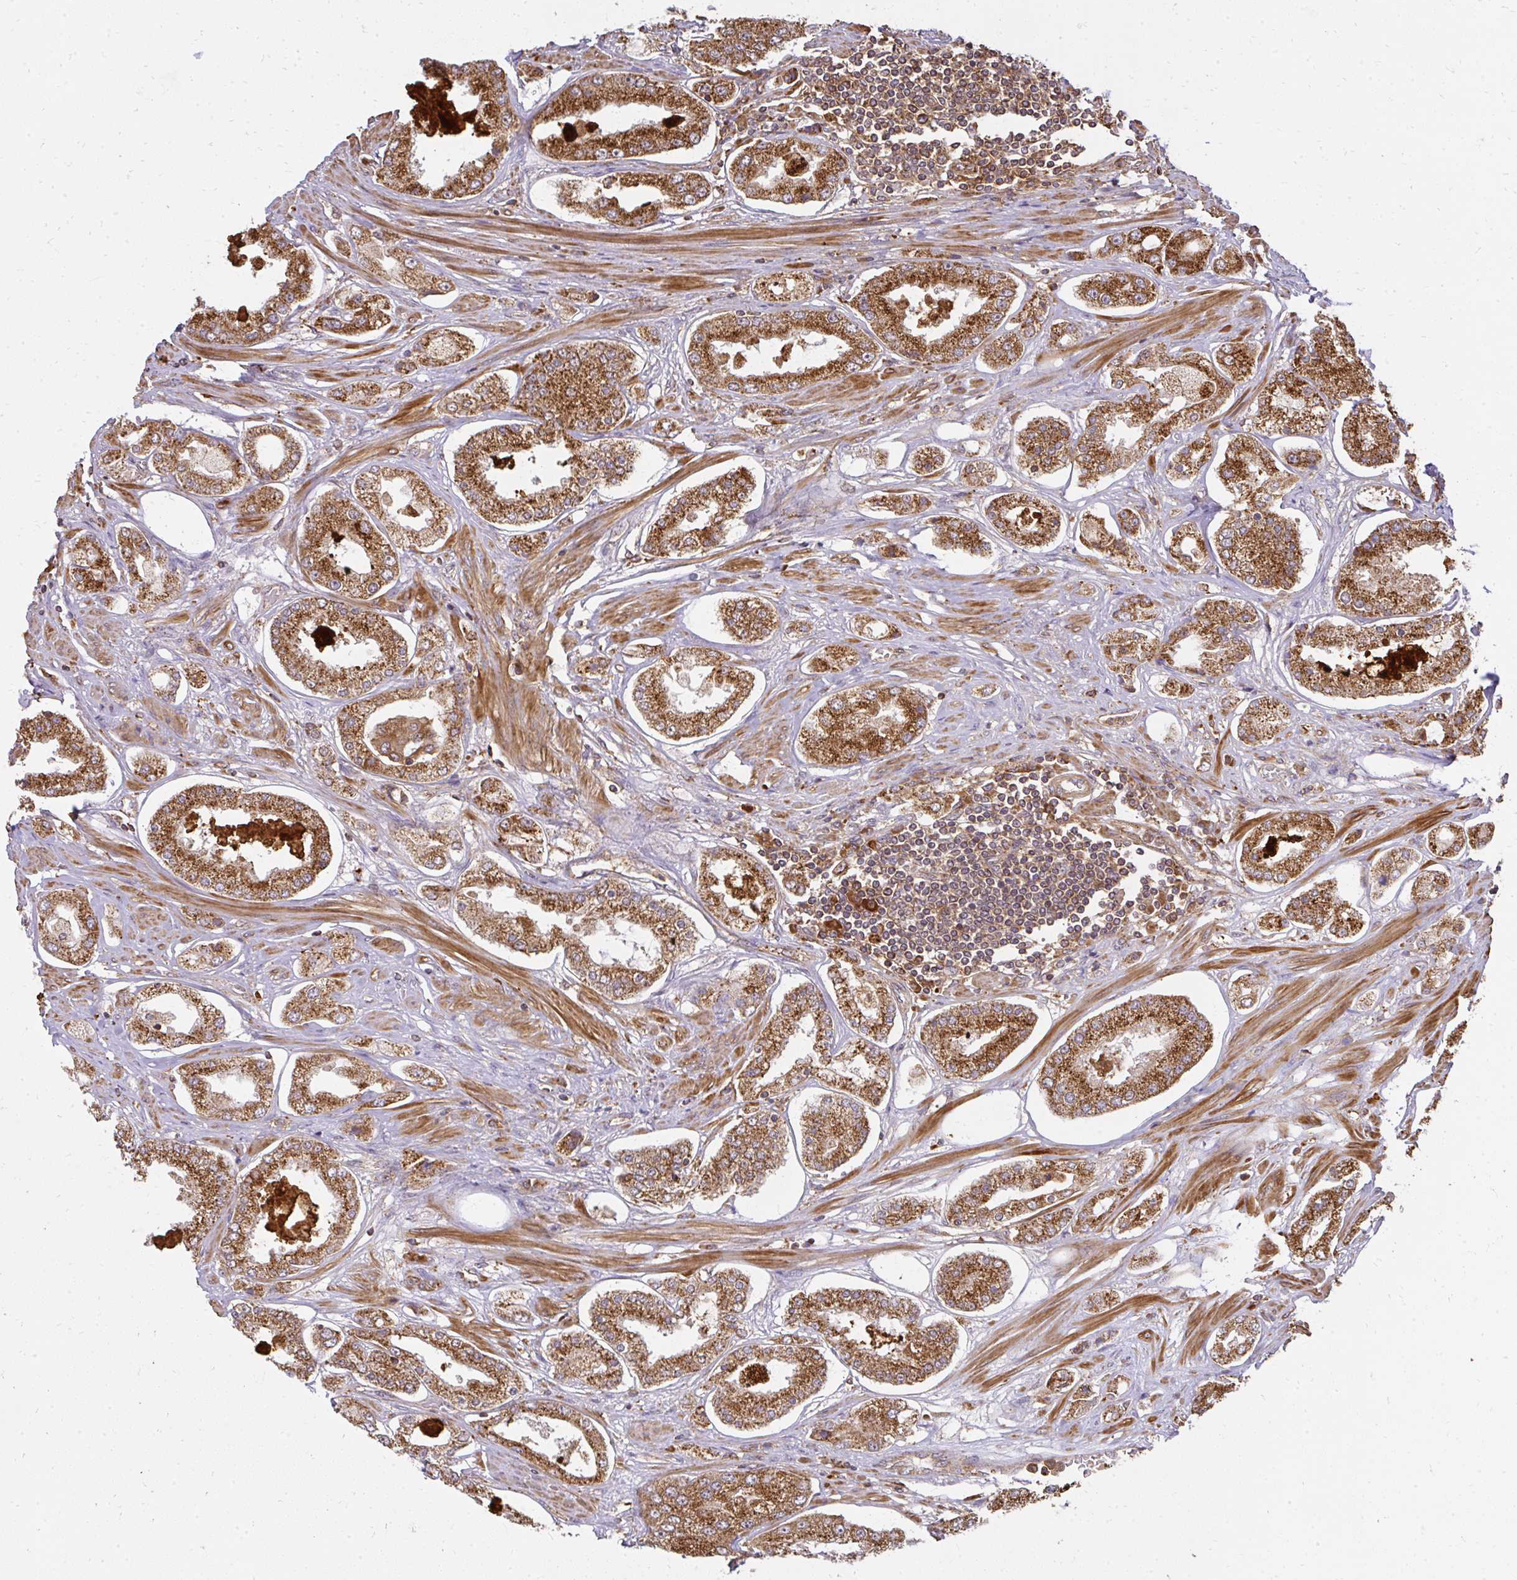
{"staining": {"intensity": "strong", "quantity": ">75%", "location": "cytoplasmic/membranous"}, "tissue": "prostate cancer", "cell_type": "Tumor cells", "image_type": "cancer", "snomed": [{"axis": "morphology", "description": "Adenocarcinoma, High grade"}, {"axis": "topography", "description": "Prostate"}], "caption": "Prostate high-grade adenocarcinoma was stained to show a protein in brown. There is high levels of strong cytoplasmic/membranous positivity in about >75% of tumor cells. (brown staining indicates protein expression, while blue staining denotes nuclei).", "gene": "GNS", "patient": {"sex": "male", "age": 69}}